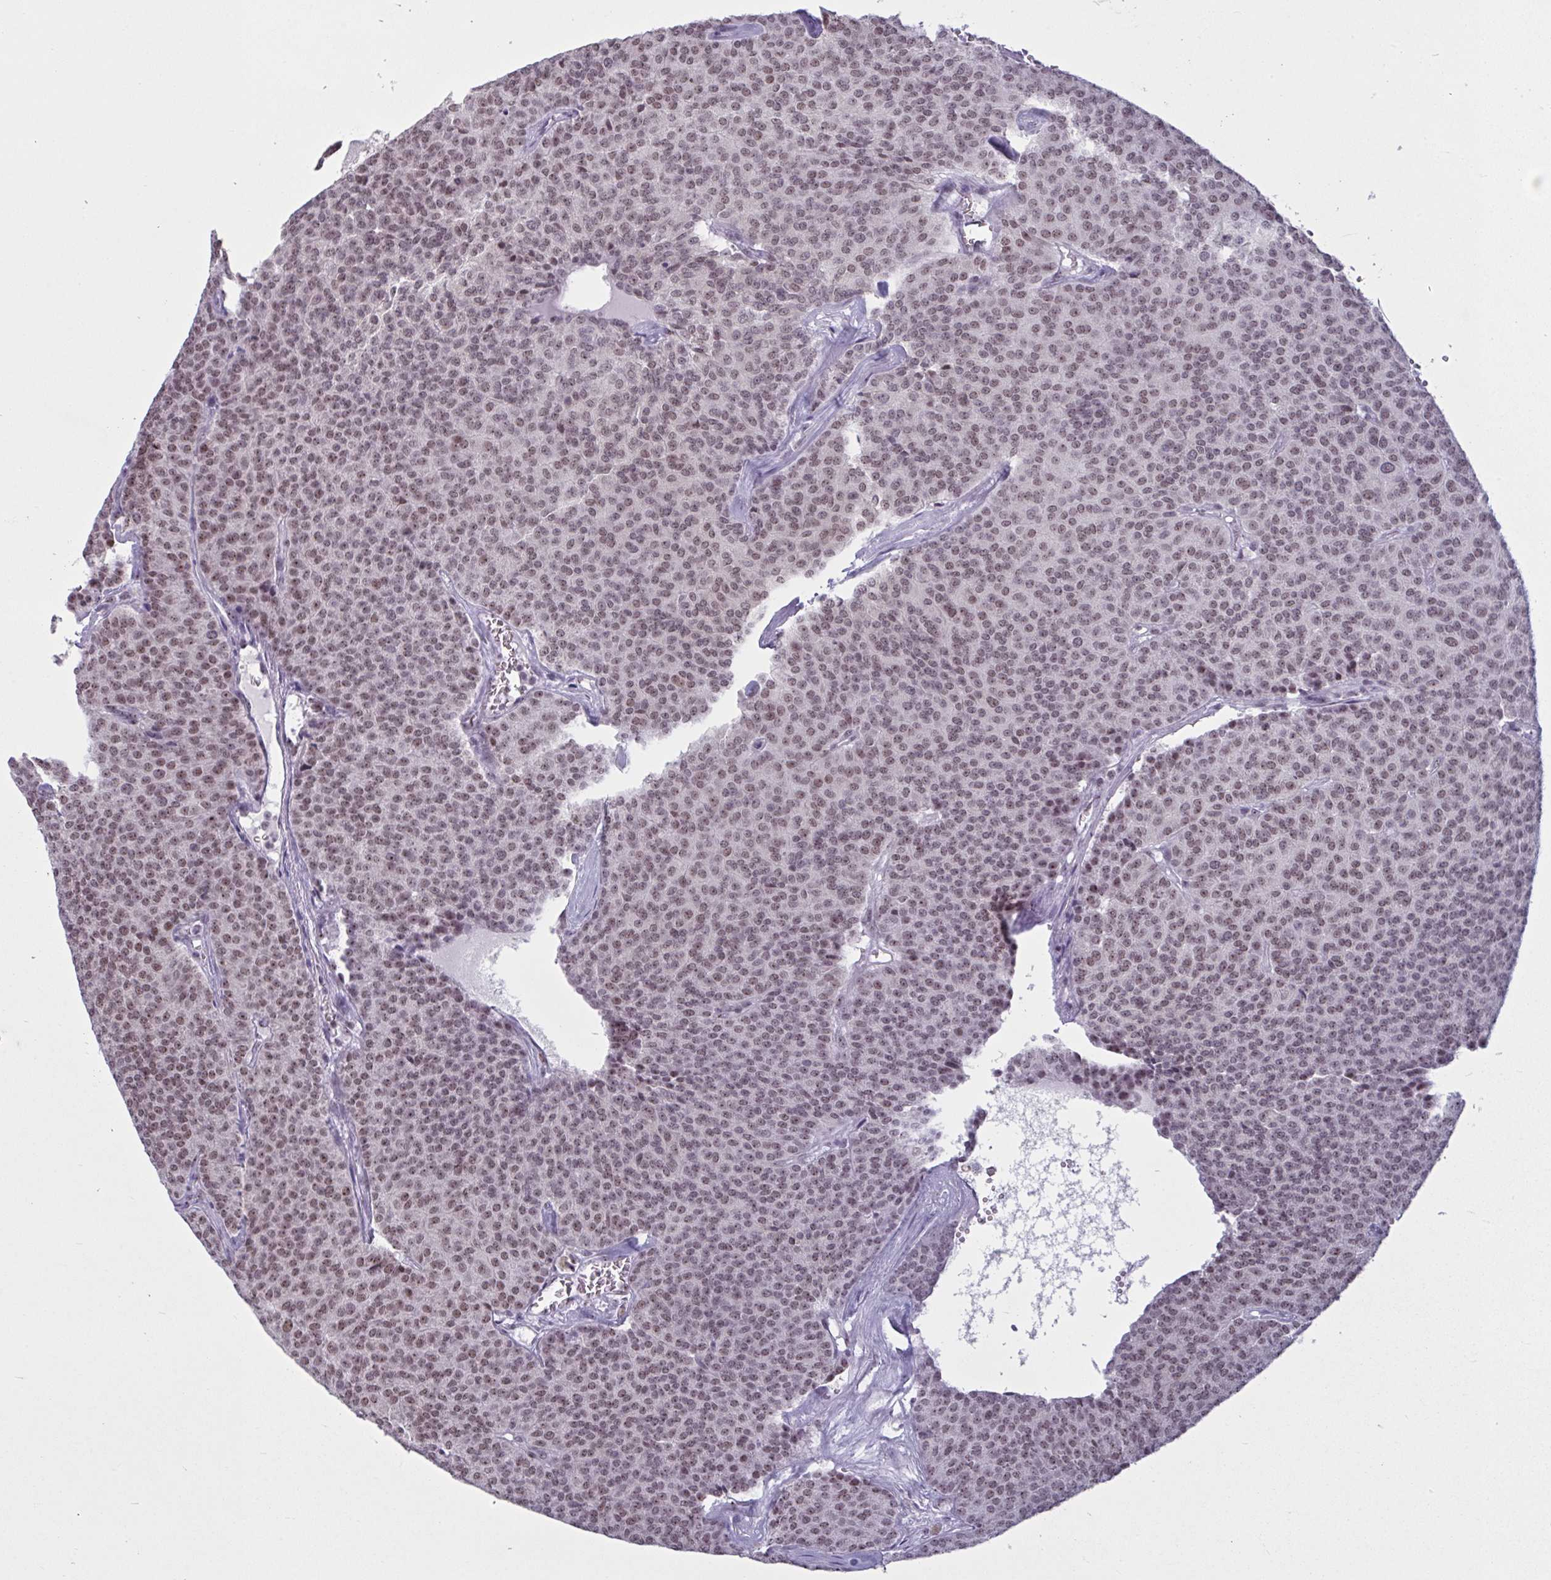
{"staining": {"intensity": "moderate", "quantity": "25%-75%", "location": "nuclear"}, "tissue": "carcinoid", "cell_type": "Tumor cells", "image_type": "cancer", "snomed": [{"axis": "morphology", "description": "Carcinoid, malignant, NOS"}, {"axis": "topography", "description": "Lung"}], "caption": "IHC (DAB) staining of carcinoid demonstrates moderate nuclear protein expression in about 25%-75% of tumor cells.", "gene": "TGM6", "patient": {"sex": "male", "age": 61}}